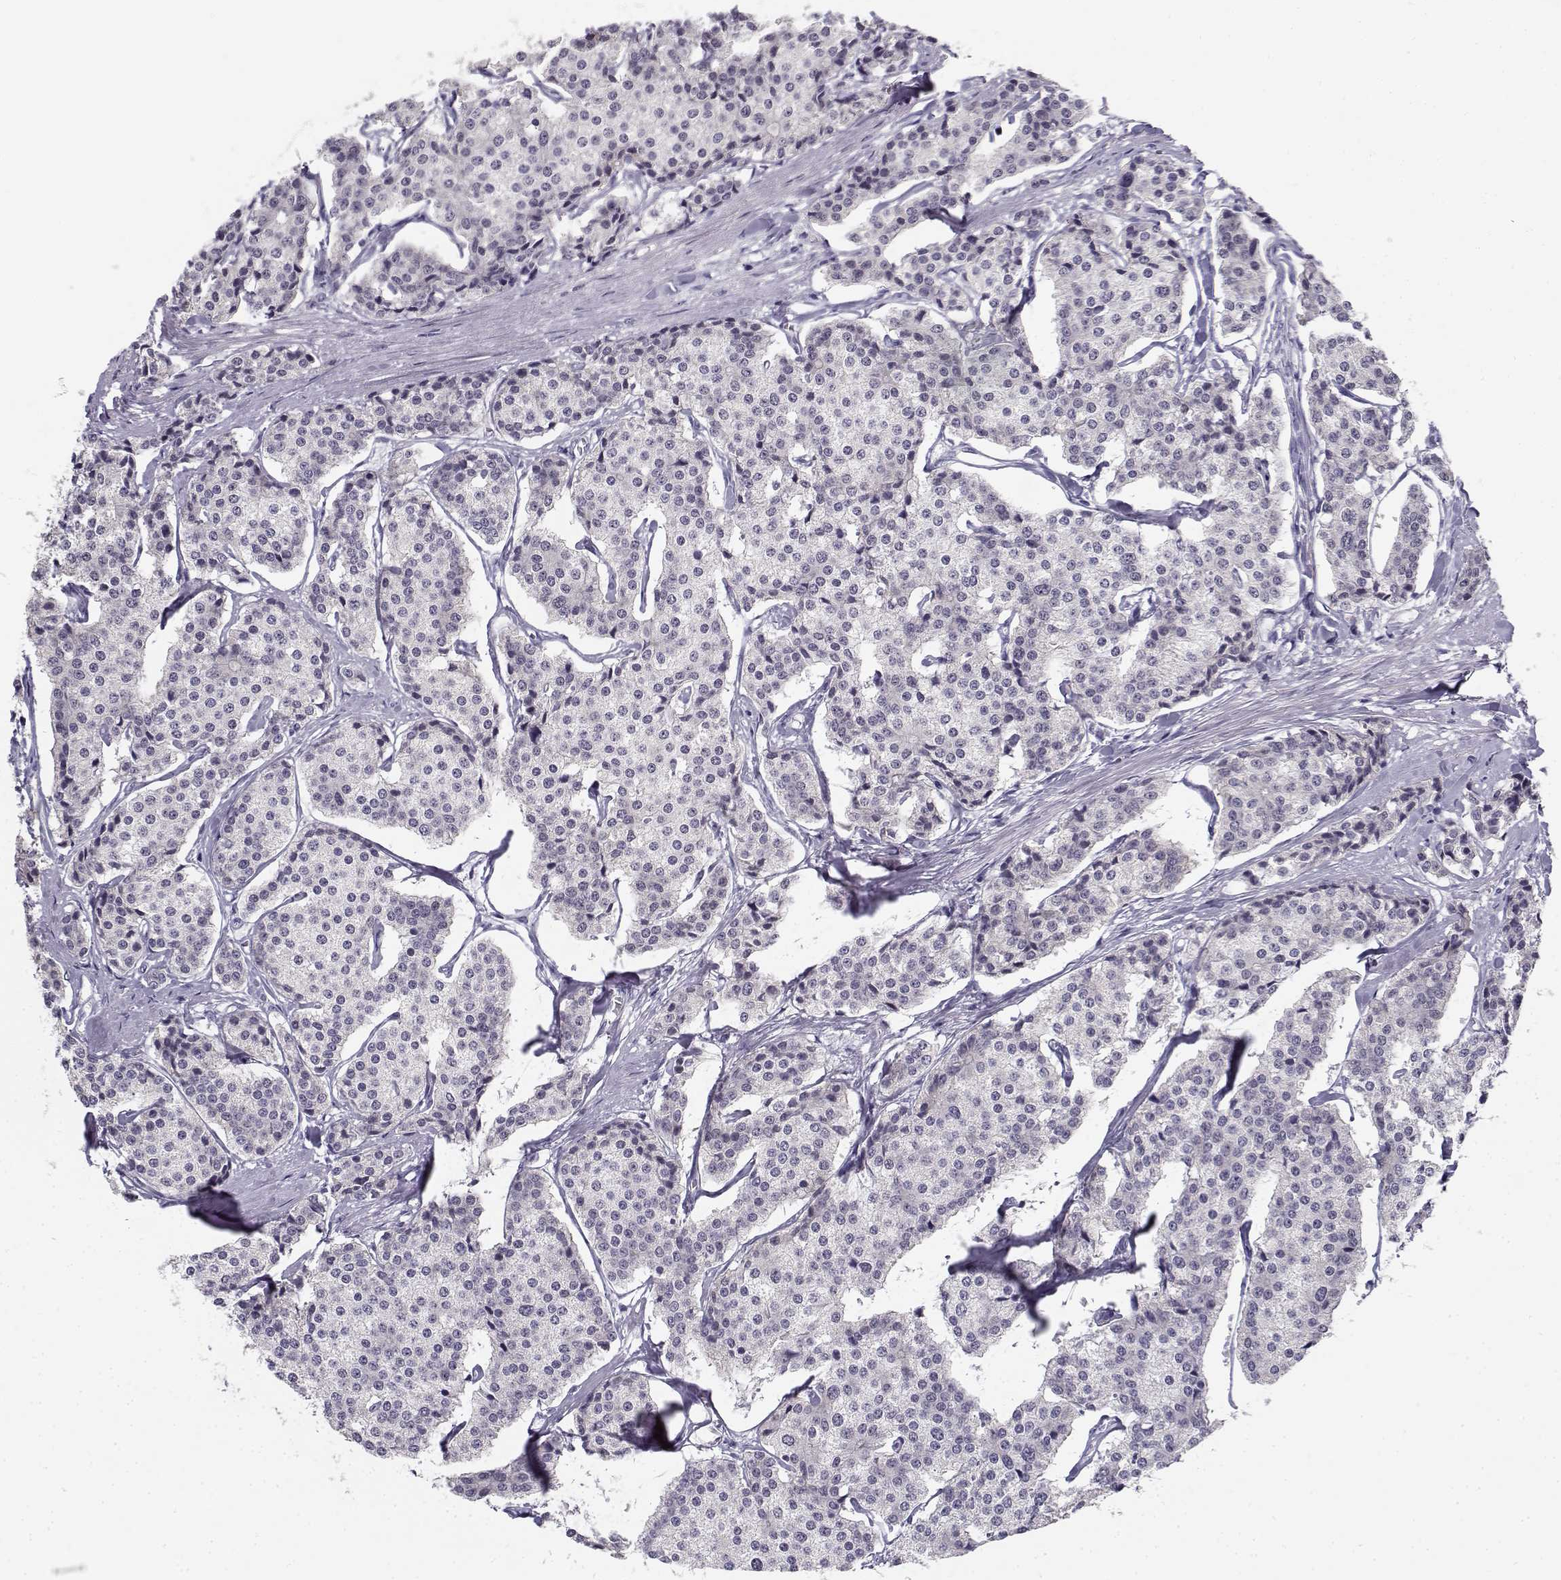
{"staining": {"intensity": "negative", "quantity": "none", "location": "none"}, "tissue": "carcinoid", "cell_type": "Tumor cells", "image_type": "cancer", "snomed": [{"axis": "morphology", "description": "Carcinoid, malignant, NOS"}, {"axis": "topography", "description": "Small intestine"}], "caption": "This is an immunohistochemistry micrograph of carcinoid (malignant). There is no expression in tumor cells.", "gene": "DDX25", "patient": {"sex": "female", "age": 65}}